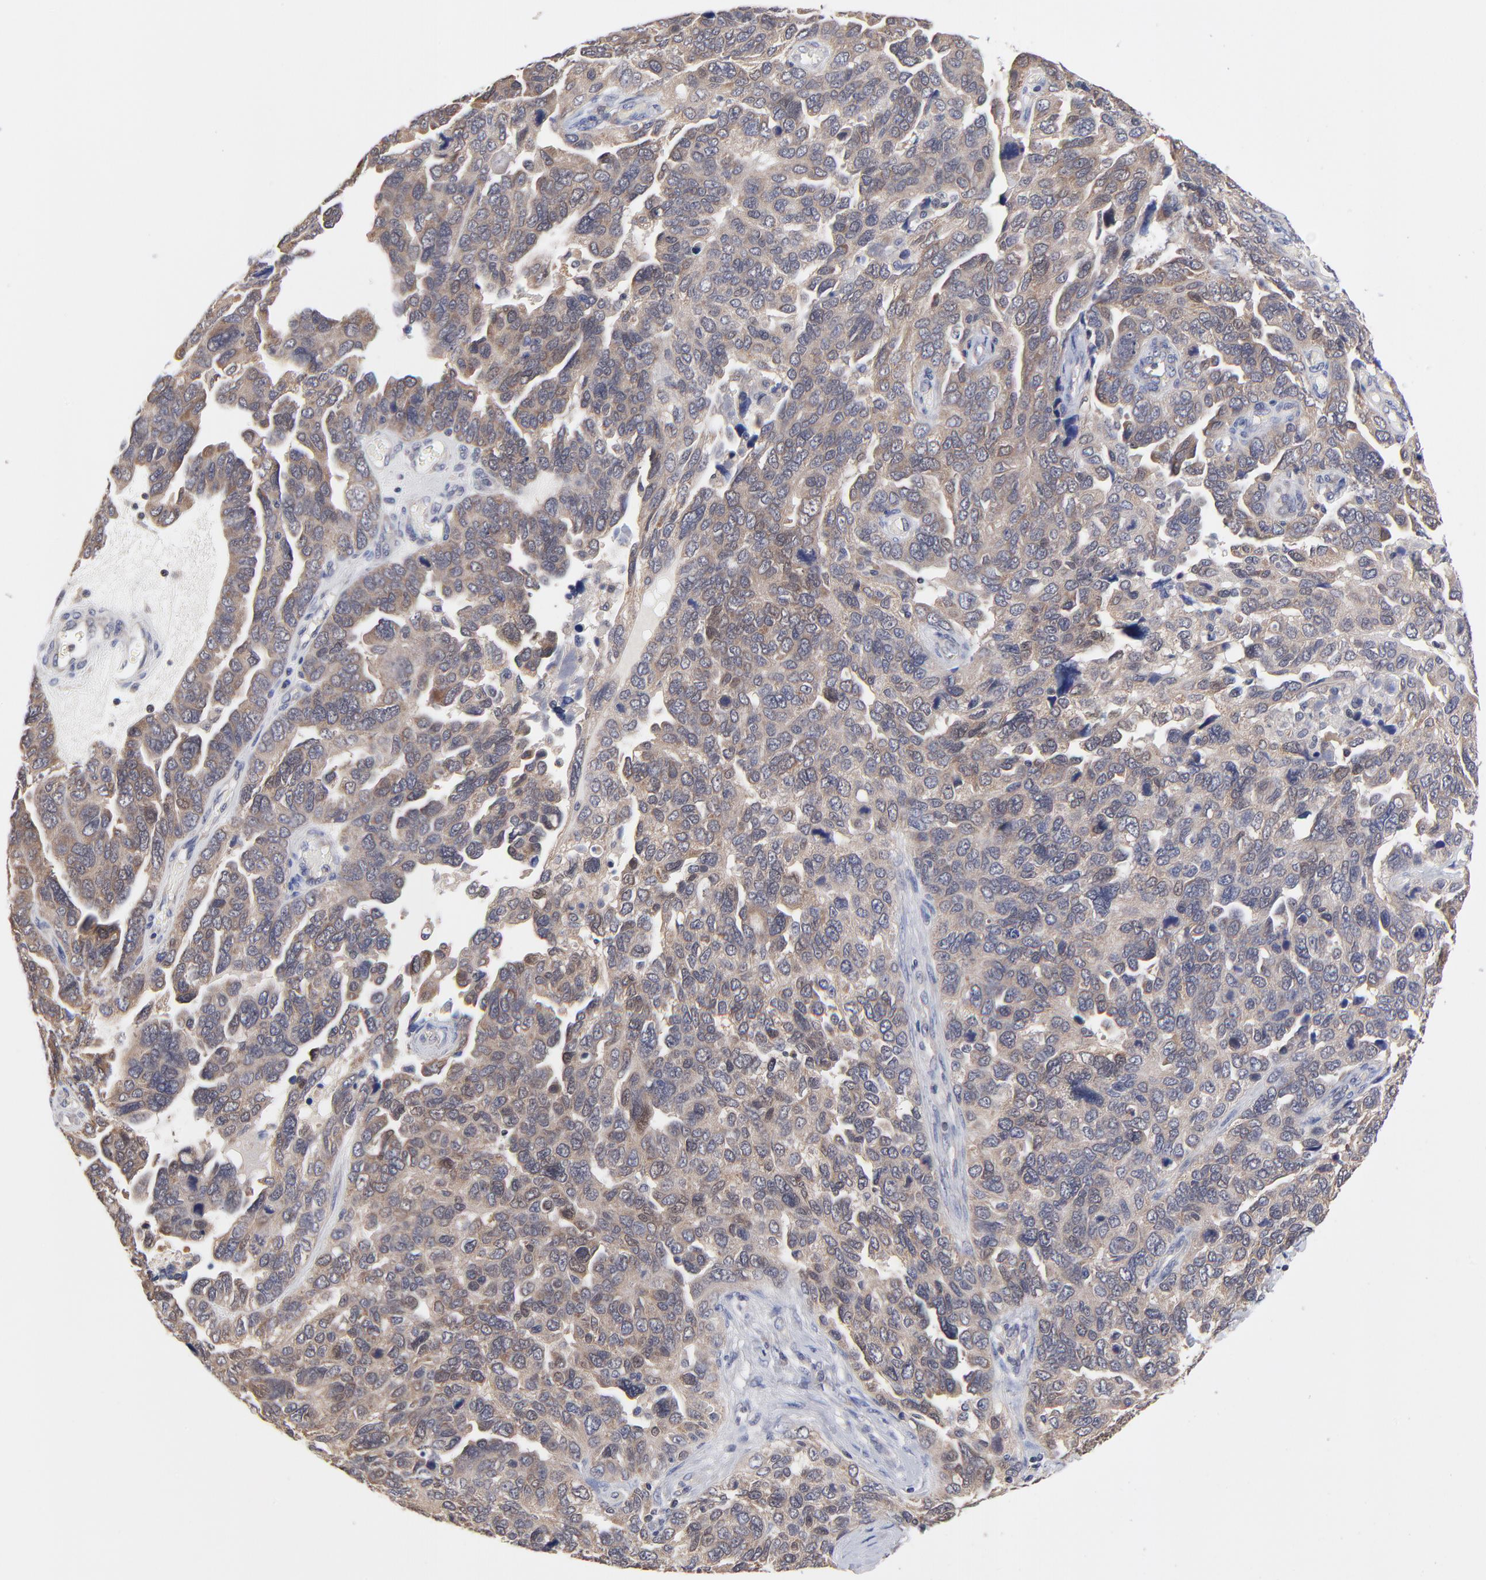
{"staining": {"intensity": "weak", "quantity": ">75%", "location": "cytoplasmic/membranous"}, "tissue": "ovarian cancer", "cell_type": "Tumor cells", "image_type": "cancer", "snomed": [{"axis": "morphology", "description": "Cystadenocarcinoma, serous, NOS"}, {"axis": "topography", "description": "Ovary"}], "caption": "Tumor cells display weak cytoplasmic/membranous expression in approximately >75% of cells in ovarian cancer (serous cystadenocarcinoma). (brown staining indicates protein expression, while blue staining denotes nuclei).", "gene": "PCMT1", "patient": {"sex": "female", "age": 64}}